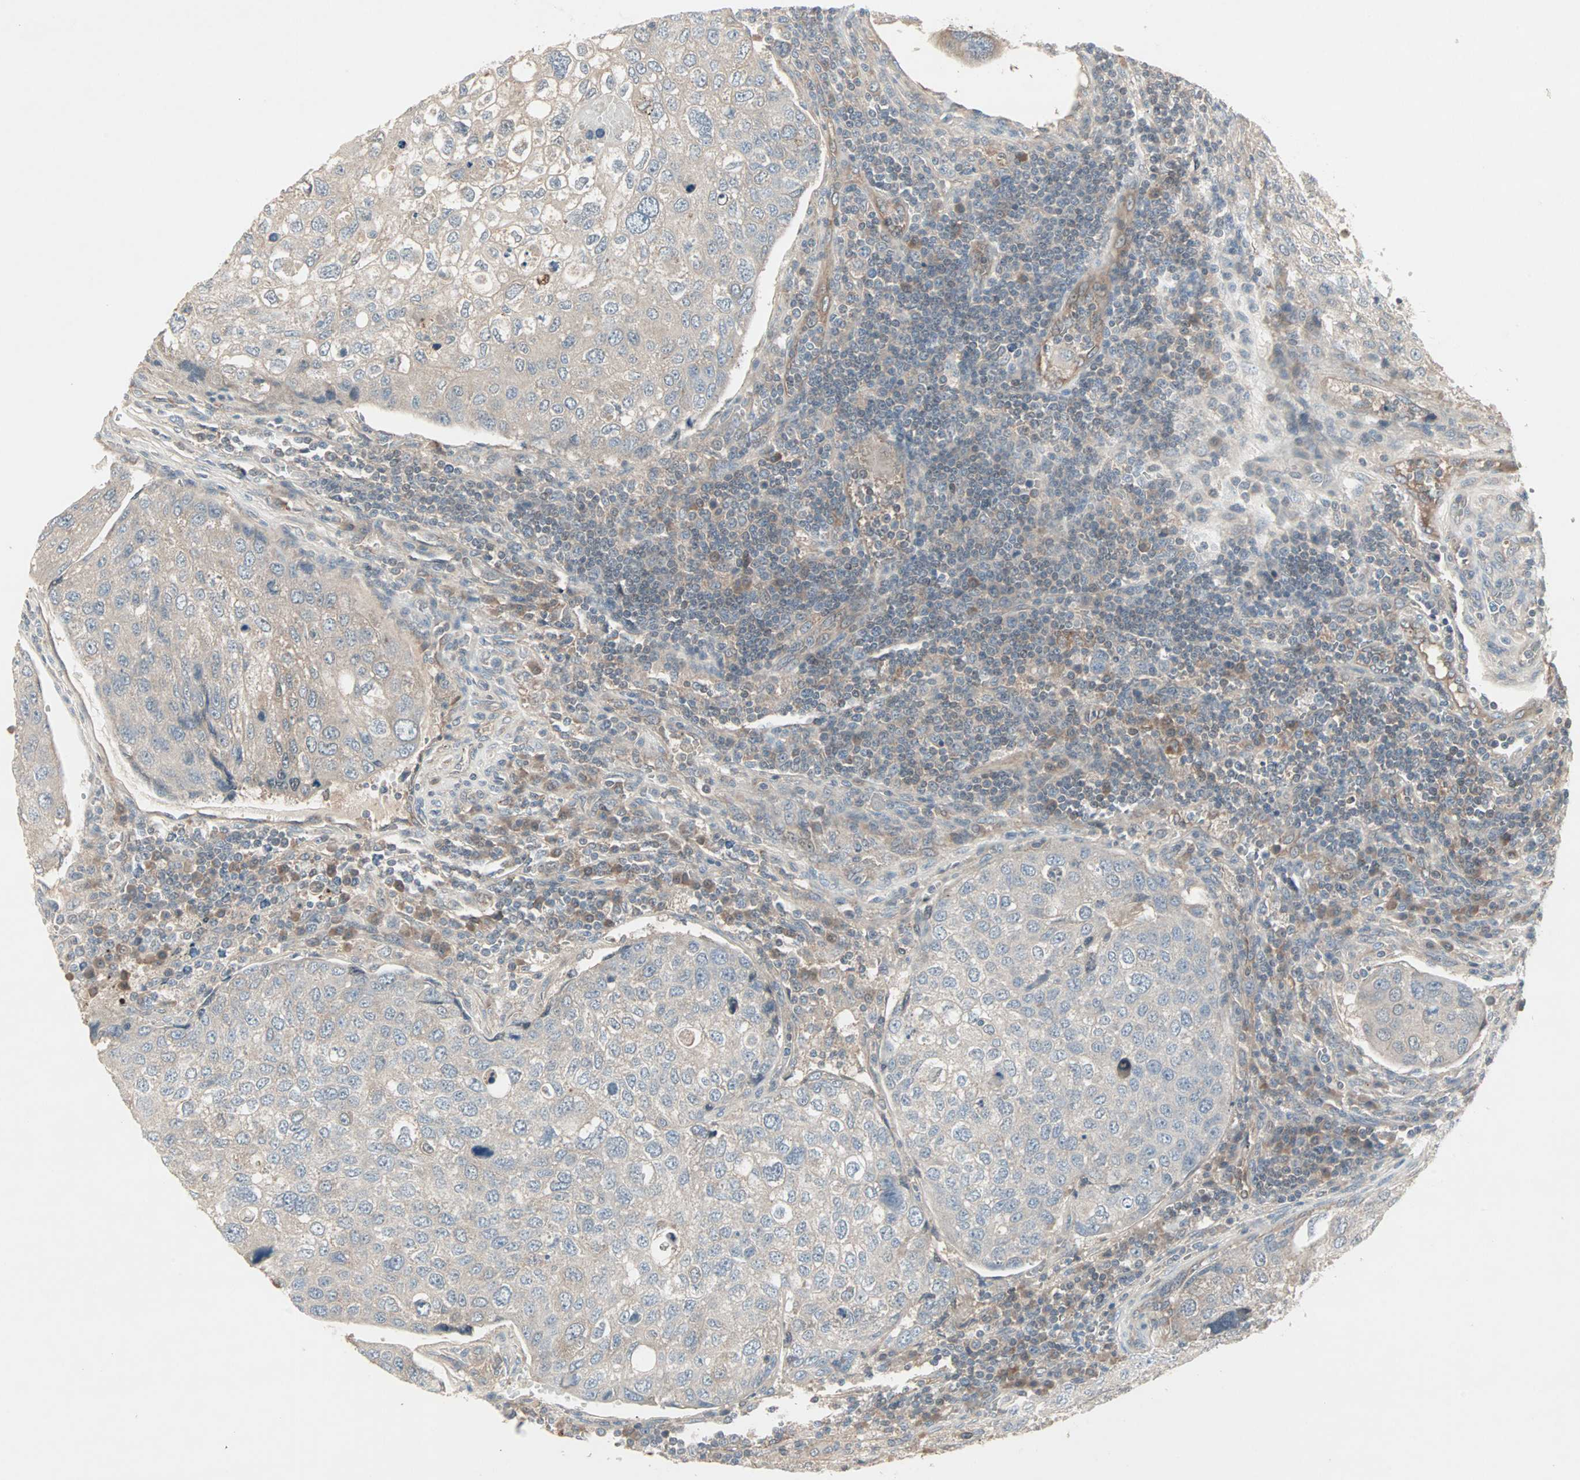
{"staining": {"intensity": "weak", "quantity": "<25%", "location": "cytoplasmic/membranous"}, "tissue": "urothelial cancer", "cell_type": "Tumor cells", "image_type": "cancer", "snomed": [{"axis": "morphology", "description": "Urothelial carcinoma, High grade"}, {"axis": "topography", "description": "Lymph node"}, {"axis": "topography", "description": "Urinary bladder"}], "caption": "IHC histopathology image of urothelial carcinoma (high-grade) stained for a protein (brown), which shows no staining in tumor cells.", "gene": "JMJD7-PLA2G4B", "patient": {"sex": "male", "age": 51}}